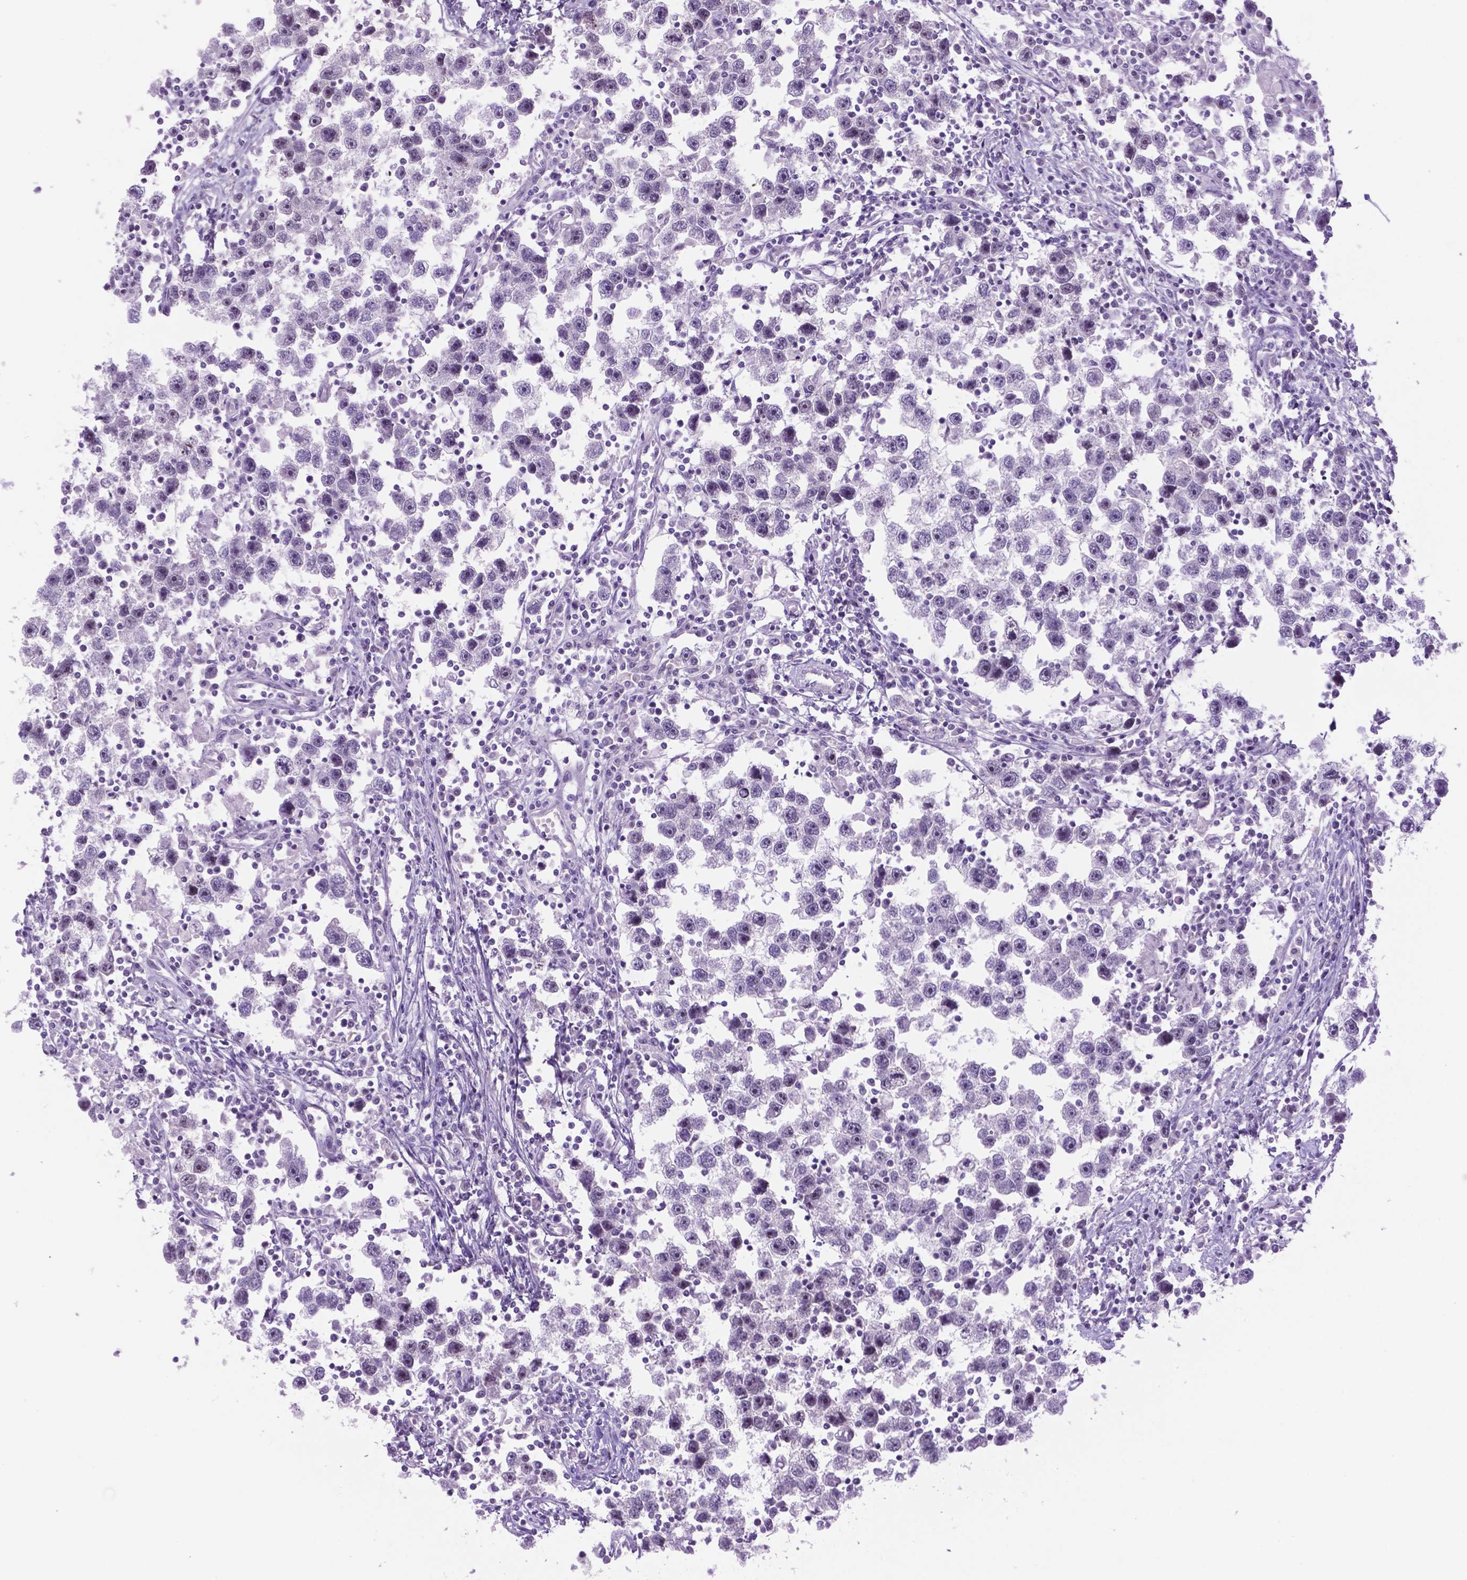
{"staining": {"intensity": "negative", "quantity": "none", "location": "none"}, "tissue": "testis cancer", "cell_type": "Tumor cells", "image_type": "cancer", "snomed": [{"axis": "morphology", "description": "Seminoma, NOS"}, {"axis": "topography", "description": "Testis"}], "caption": "Immunohistochemistry (IHC) micrograph of neoplastic tissue: testis seminoma stained with DAB exhibits no significant protein positivity in tumor cells. The staining is performed using DAB (3,3'-diaminobenzidine) brown chromogen with nuclei counter-stained in using hematoxylin.", "gene": "C18orf21", "patient": {"sex": "male", "age": 30}}